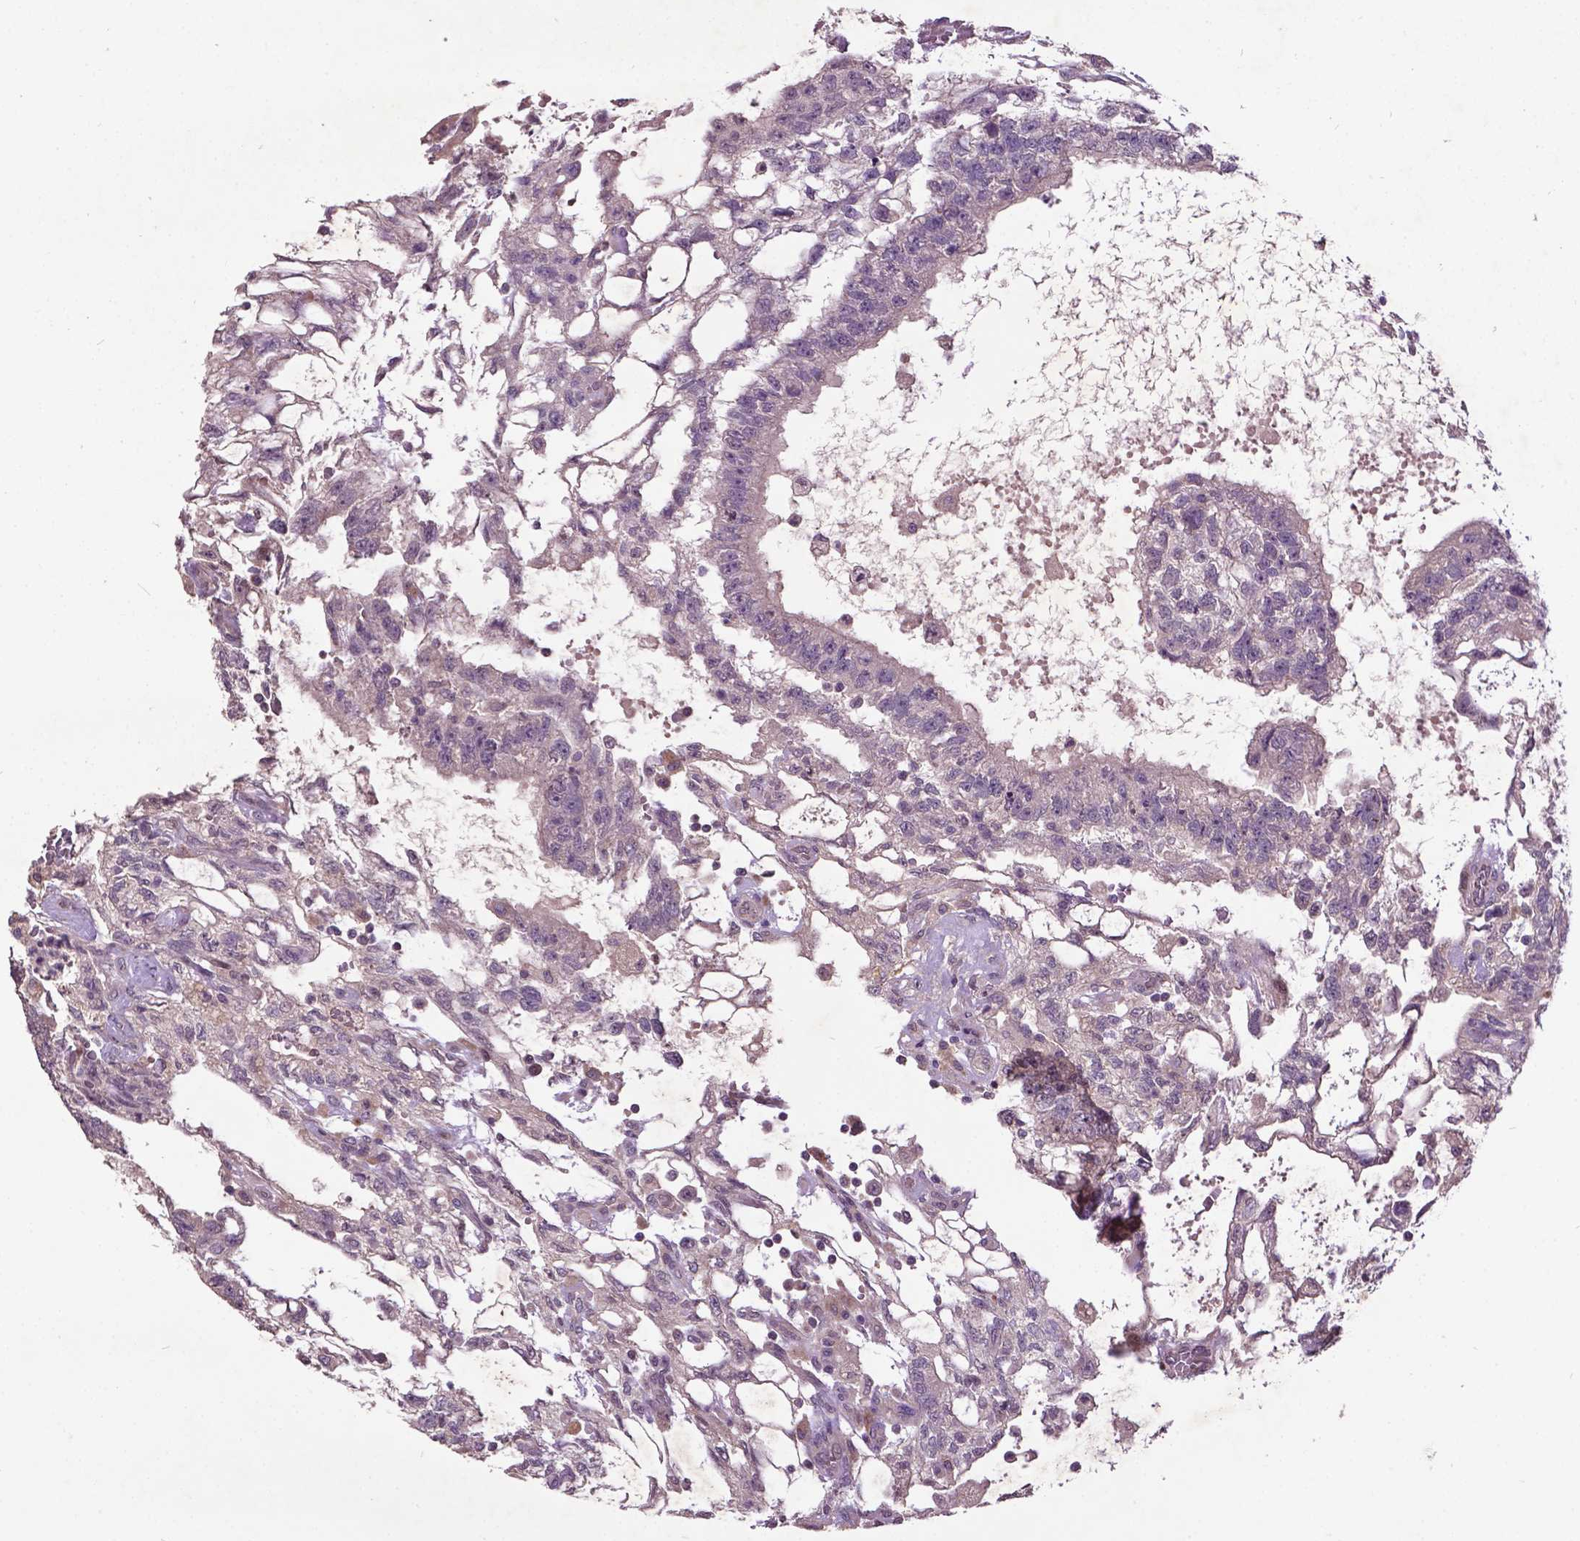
{"staining": {"intensity": "negative", "quantity": "none", "location": "none"}, "tissue": "testis cancer", "cell_type": "Tumor cells", "image_type": "cancer", "snomed": [{"axis": "morphology", "description": "Carcinoma, Embryonal, NOS"}, {"axis": "topography", "description": "Testis"}], "caption": "Tumor cells show no significant protein expression in testis cancer (embryonal carcinoma).", "gene": "AP1S3", "patient": {"sex": "male", "age": 32}}